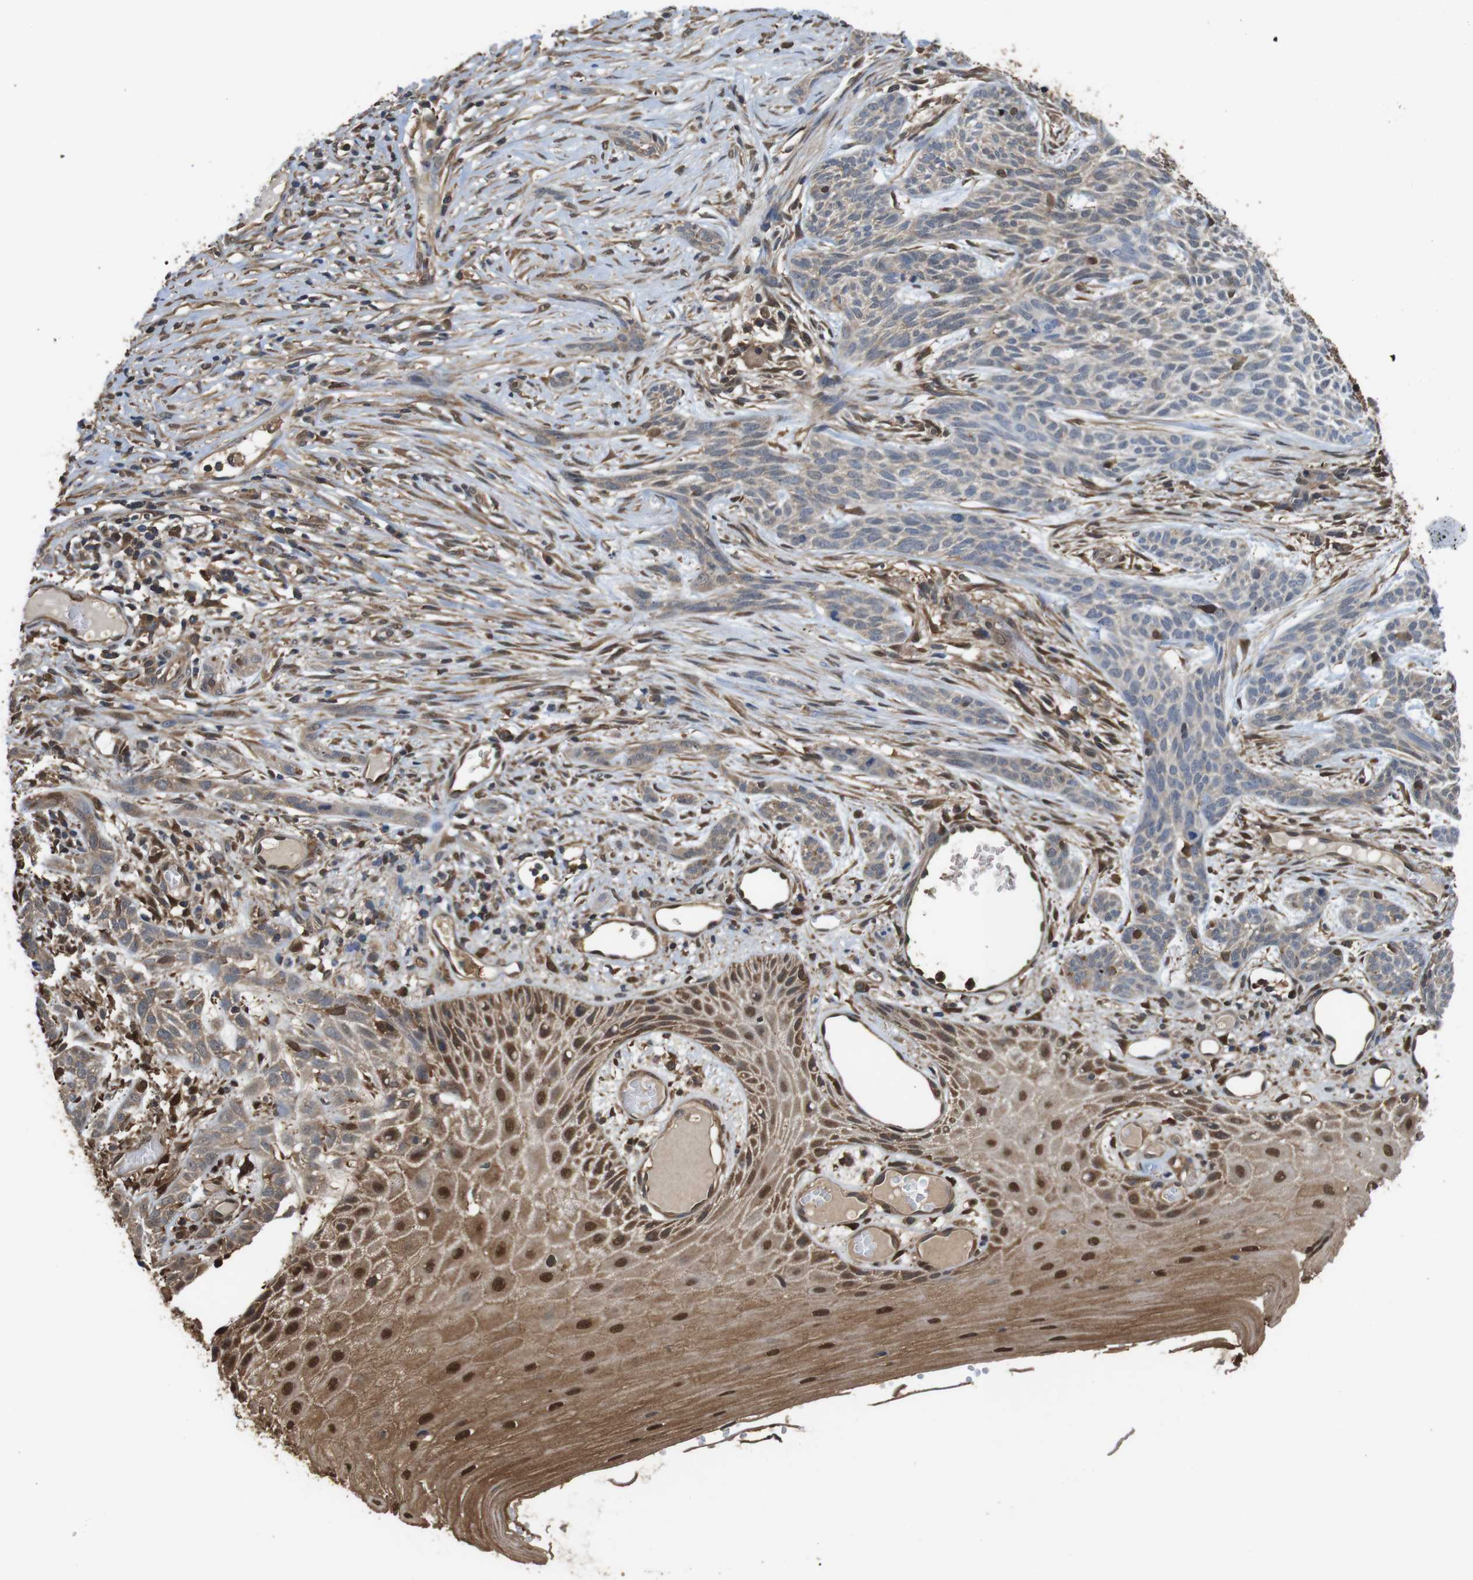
{"staining": {"intensity": "weak", "quantity": "25%-75%", "location": "cytoplasmic/membranous,nuclear"}, "tissue": "skin cancer", "cell_type": "Tumor cells", "image_type": "cancer", "snomed": [{"axis": "morphology", "description": "Basal cell carcinoma"}, {"axis": "topography", "description": "Skin"}], "caption": "Basal cell carcinoma (skin) was stained to show a protein in brown. There is low levels of weak cytoplasmic/membranous and nuclear staining in approximately 25%-75% of tumor cells.", "gene": "LDHA", "patient": {"sex": "female", "age": 59}}